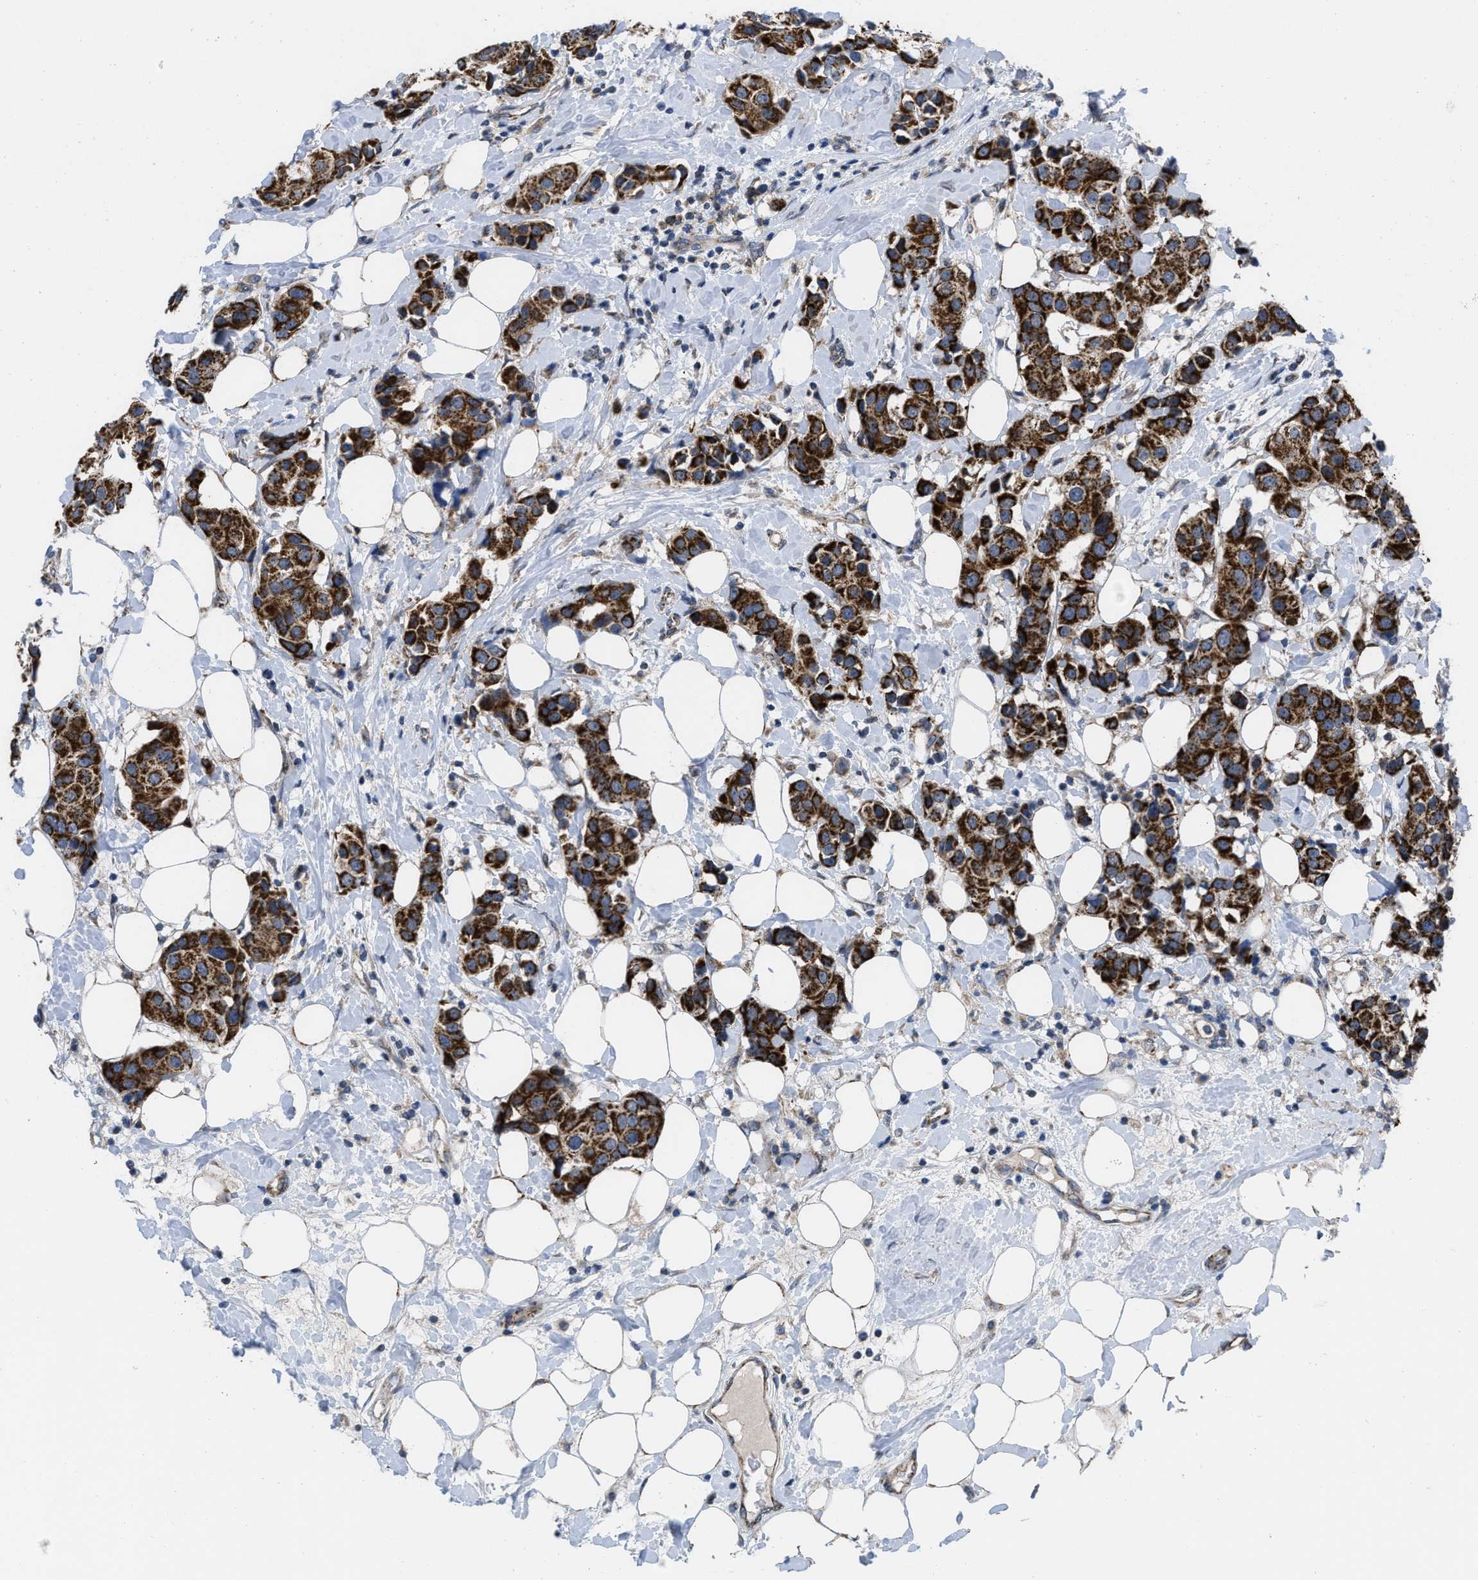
{"staining": {"intensity": "strong", "quantity": ">75%", "location": "cytoplasmic/membranous"}, "tissue": "breast cancer", "cell_type": "Tumor cells", "image_type": "cancer", "snomed": [{"axis": "morphology", "description": "Normal tissue, NOS"}, {"axis": "morphology", "description": "Duct carcinoma"}, {"axis": "topography", "description": "Breast"}], "caption": "Immunohistochemical staining of breast cancer (invasive ductal carcinoma) exhibits high levels of strong cytoplasmic/membranous positivity in about >75% of tumor cells.", "gene": "AKAP1", "patient": {"sex": "female", "age": 39}}